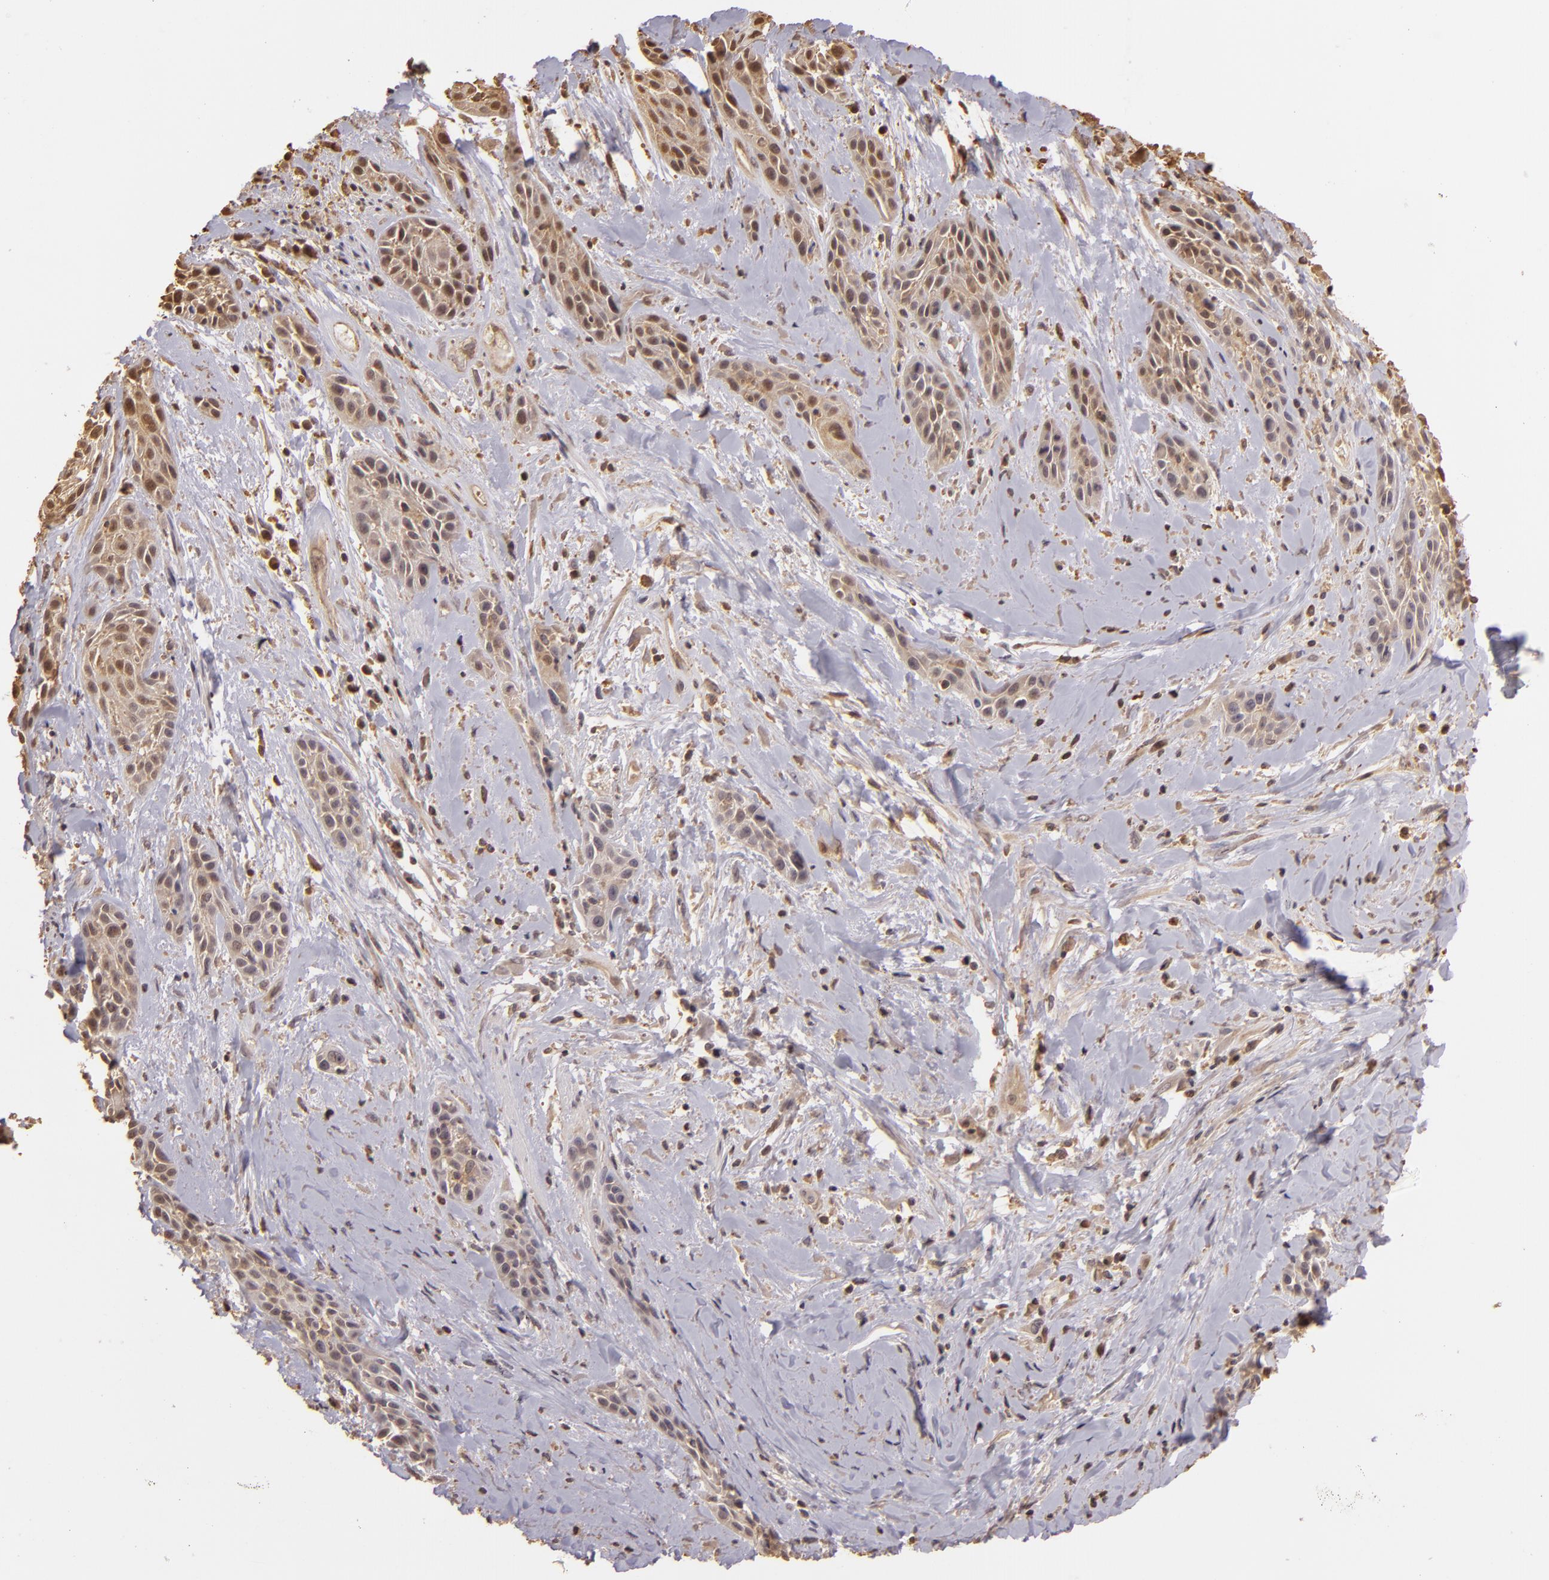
{"staining": {"intensity": "weak", "quantity": ">75%", "location": "cytoplasmic/membranous"}, "tissue": "skin cancer", "cell_type": "Tumor cells", "image_type": "cancer", "snomed": [{"axis": "morphology", "description": "Squamous cell carcinoma, NOS"}, {"axis": "topography", "description": "Skin"}, {"axis": "topography", "description": "Anal"}], "caption": "Immunohistochemistry histopathology image of skin cancer (squamous cell carcinoma) stained for a protein (brown), which shows low levels of weak cytoplasmic/membranous positivity in about >75% of tumor cells.", "gene": "ARPC2", "patient": {"sex": "male", "age": 64}}